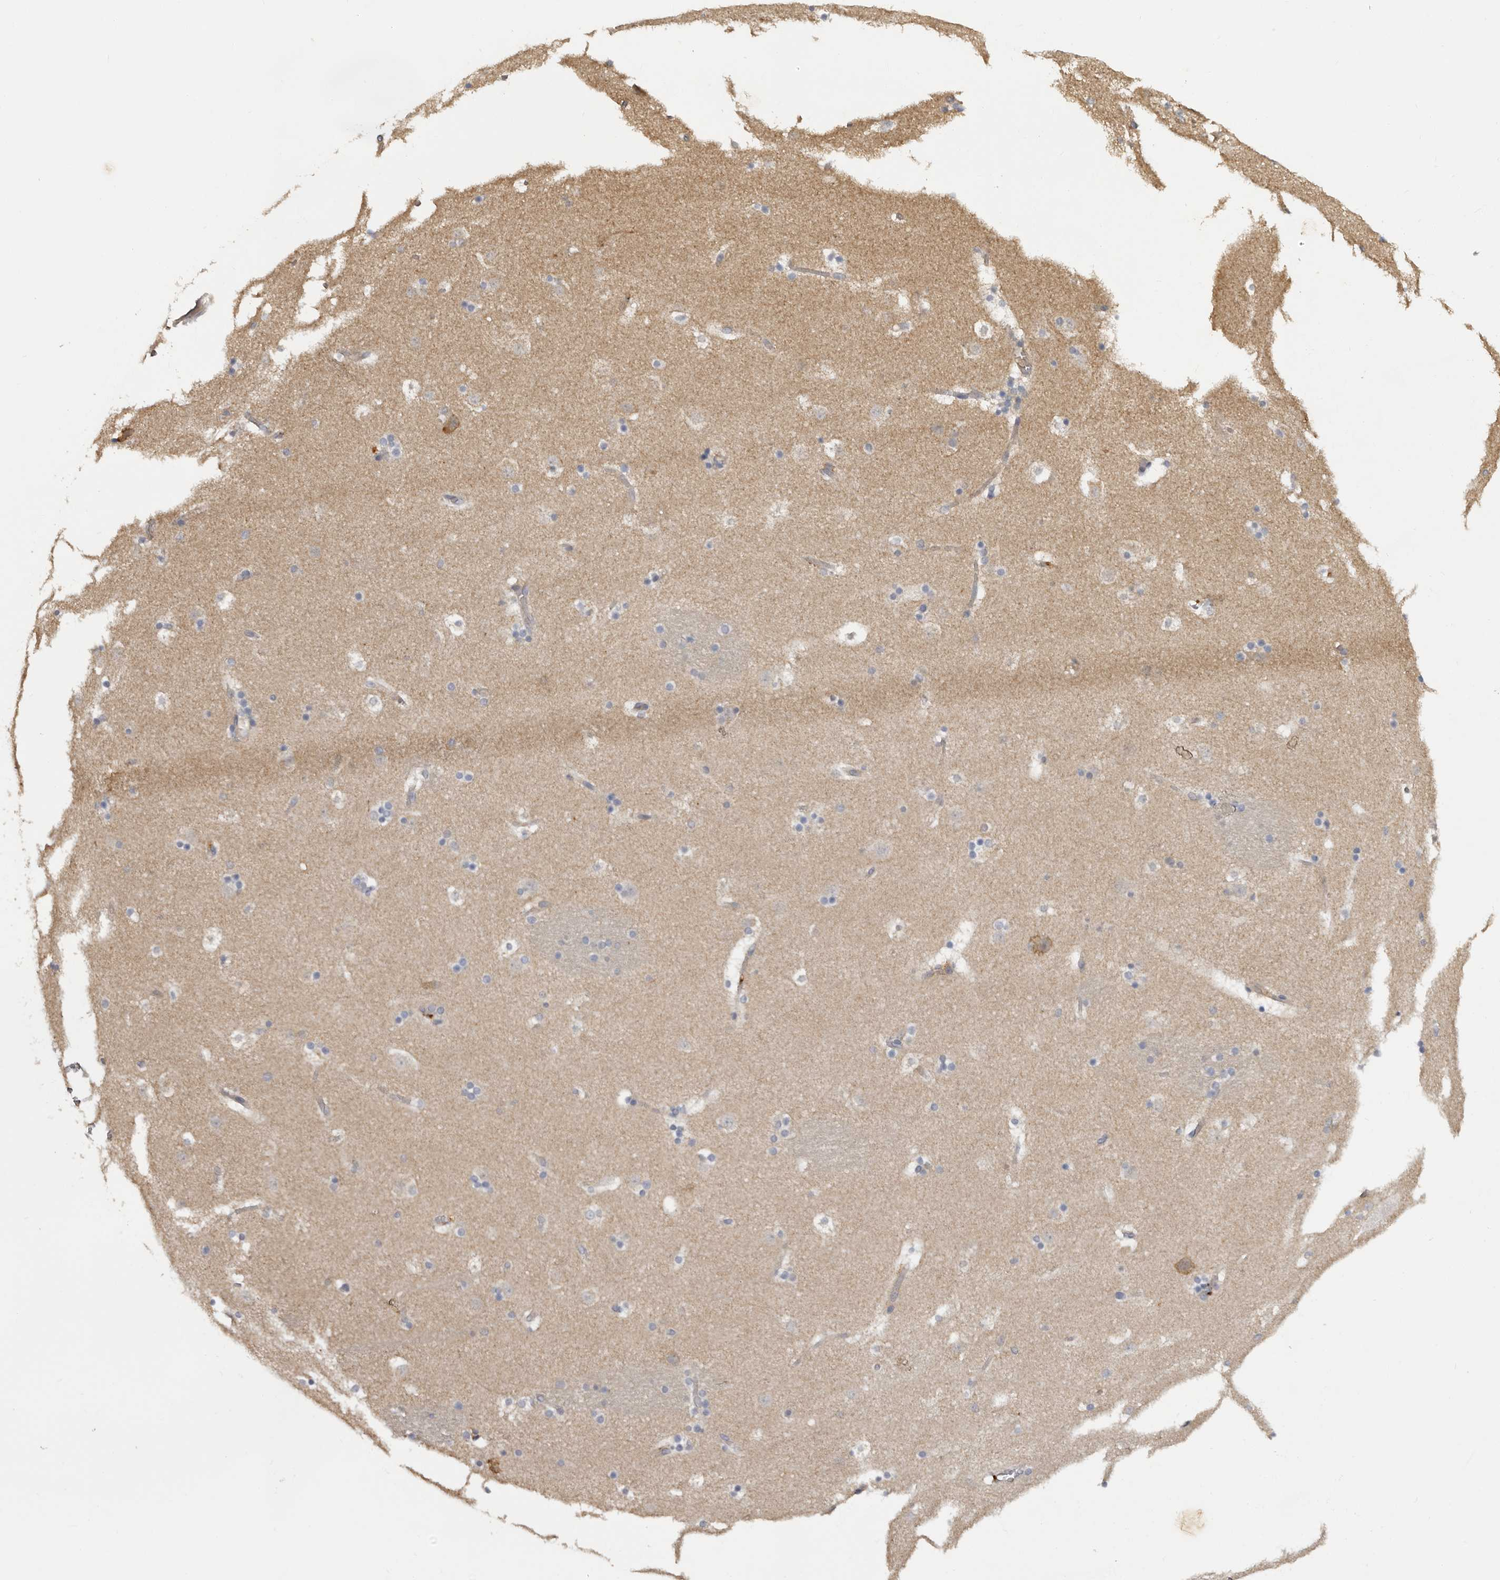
{"staining": {"intensity": "moderate", "quantity": "<25%", "location": "cytoplasmic/membranous"}, "tissue": "caudate", "cell_type": "Glial cells", "image_type": "normal", "snomed": [{"axis": "morphology", "description": "Normal tissue, NOS"}, {"axis": "topography", "description": "Lateral ventricle wall"}], "caption": "A low amount of moderate cytoplasmic/membranous staining is identified in about <25% of glial cells in normal caudate. The protein of interest is shown in brown color, while the nuclei are stained blue.", "gene": "DAP", "patient": {"sex": "male", "age": 45}}